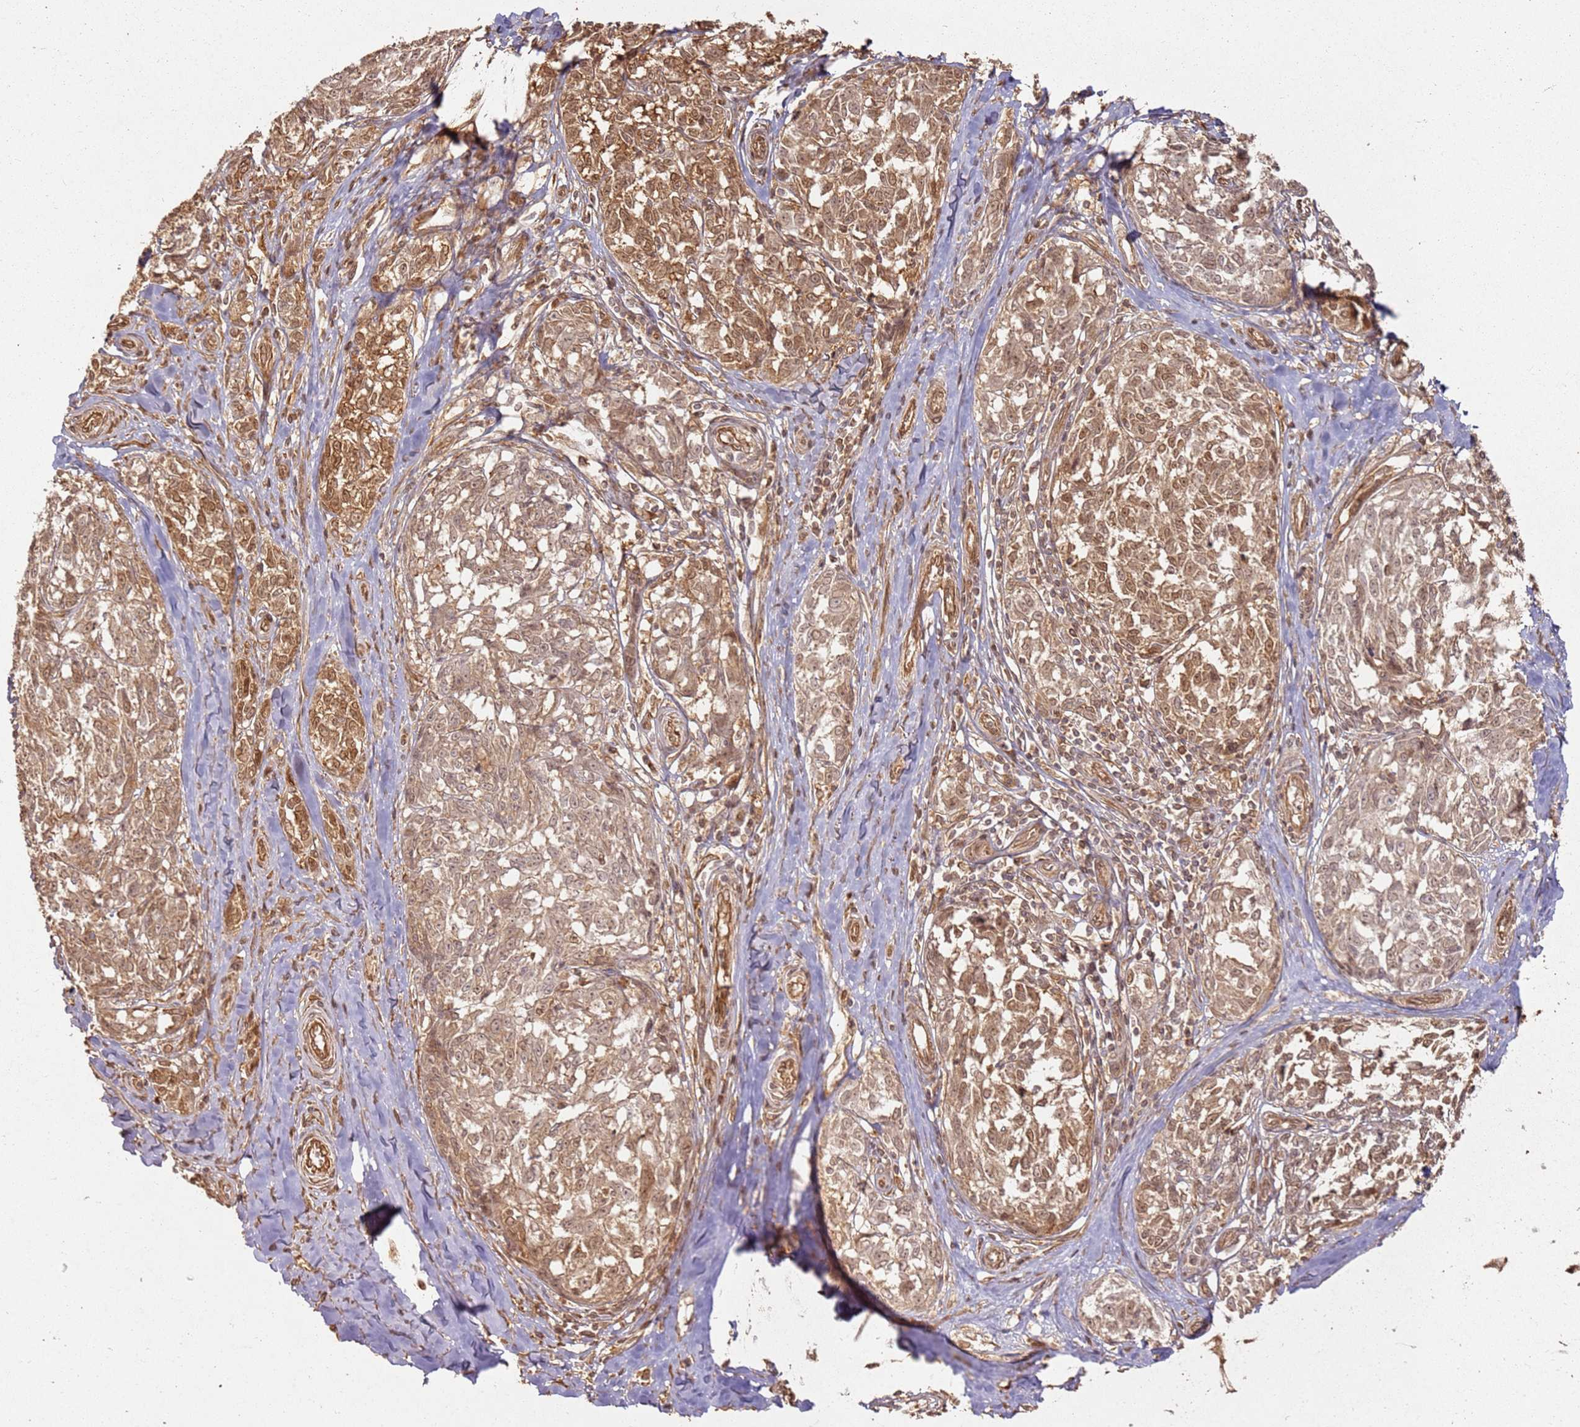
{"staining": {"intensity": "moderate", "quantity": "25%-75%", "location": "cytoplasmic/membranous"}, "tissue": "melanoma", "cell_type": "Tumor cells", "image_type": "cancer", "snomed": [{"axis": "morphology", "description": "Normal tissue, NOS"}, {"axis": "morphology", "description": "Malignant melanoma, NOS"}, {"axis": "topography", "description": "Skin"}], "caption": "The photomicrograph demonstrates staining of melanoma, revealing moderate cytoplasmic/membranous protein positivity (brown color) within tumor cells.", "gene": "ZNF776", "patient": {"sex": "female", "age": 64}}